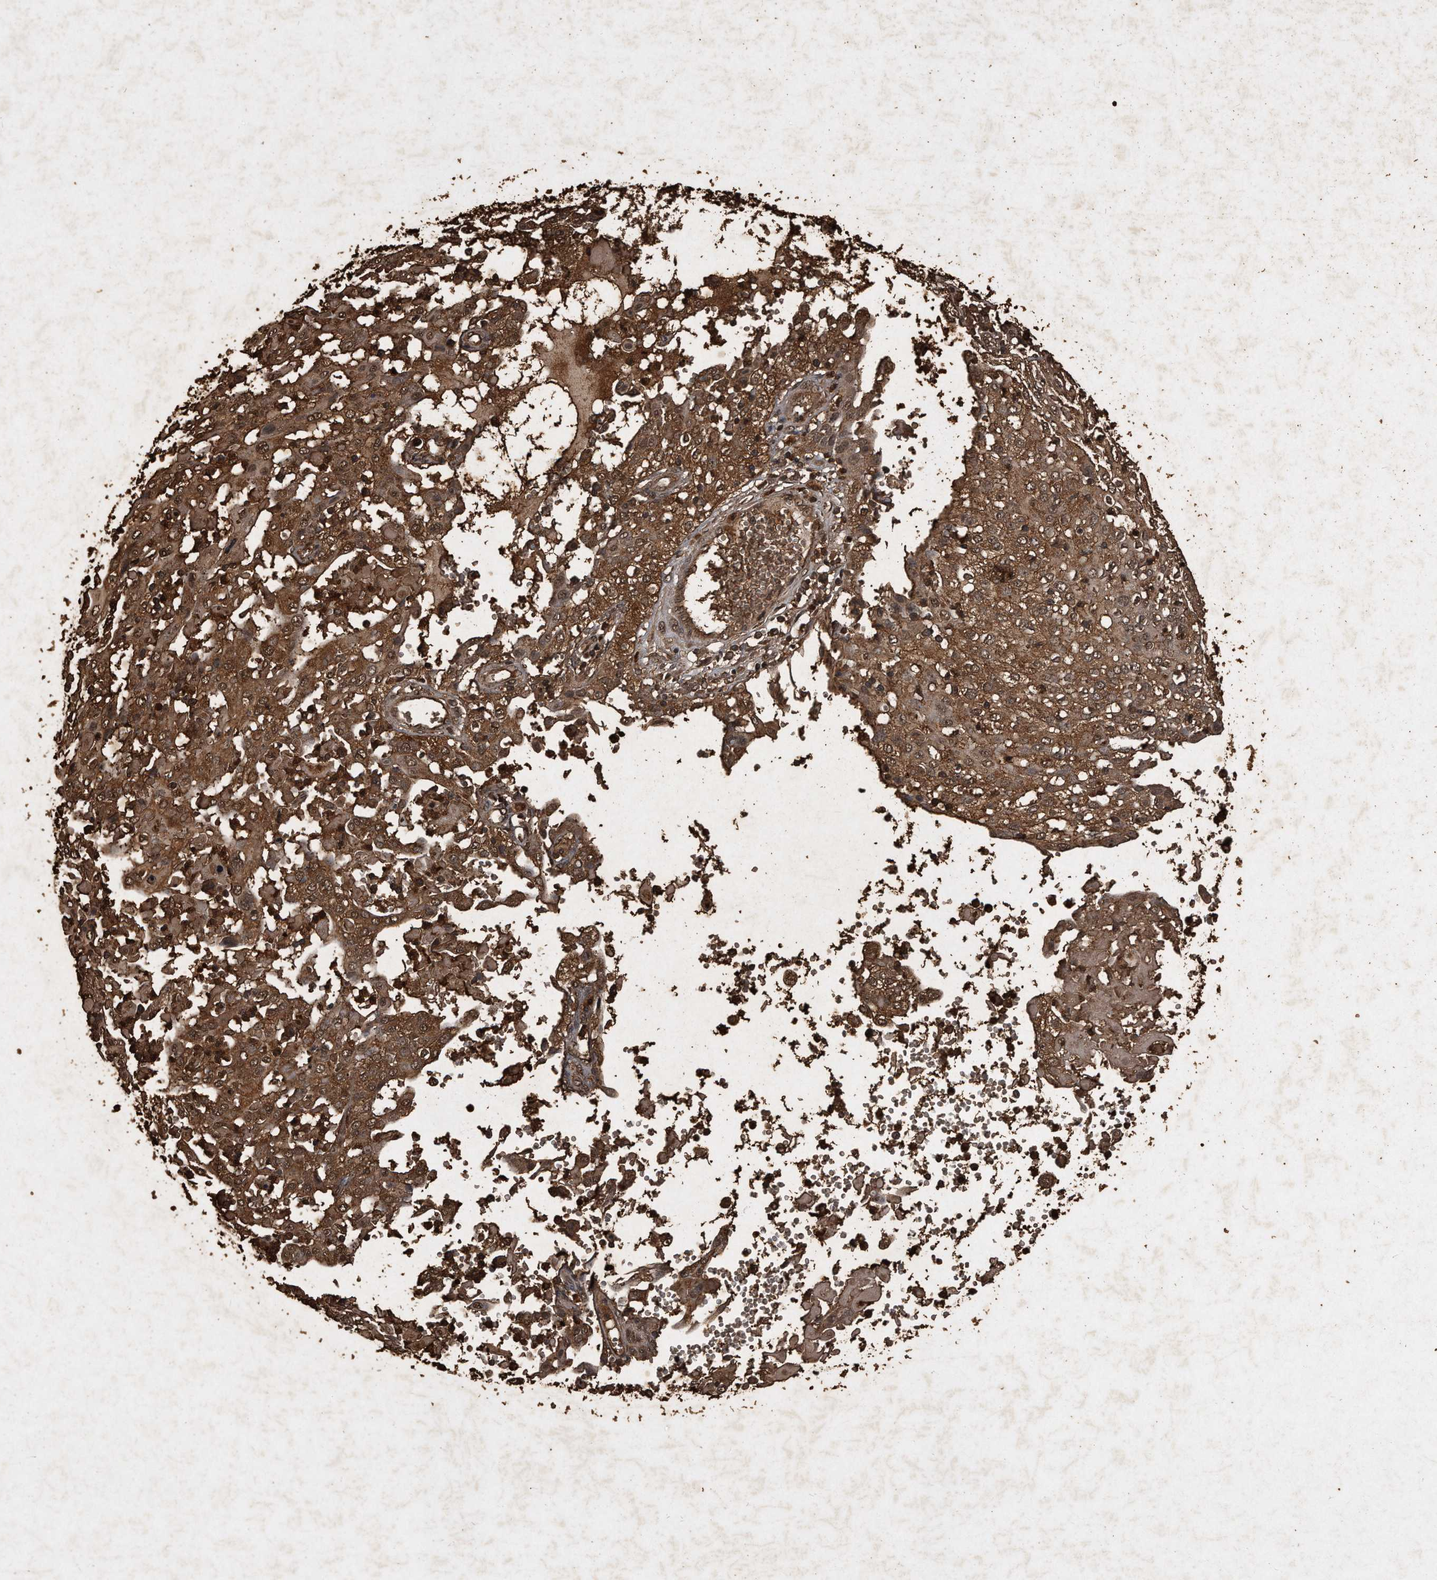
{"staining": {"intensity": "moderate", "quantity": ">75%", "location": "cytoplasmic/membranous,nuclear"}, "tissue": "cervical cancer", "cell_type": "Tumor cells", "image_type": "cancer", "snomed": [{"axis": "morphology", "description": "Squamous cell carcinoma, NOS"}, {"axis": "topography", "description": "Cervix"}], "caption": "A brown stain shows moderate cytoplasmic/membranous and nuclear staining of a protein in human cervical cancer tumor cells. The staining was performed using DAB (3,3'-diaminobenzidine), with brown indicating positive protein expression. Nuclei are stained blue with hematoxylin.", "gene": "CFLAR", "patient": {"sex": "female", "age": 39}}